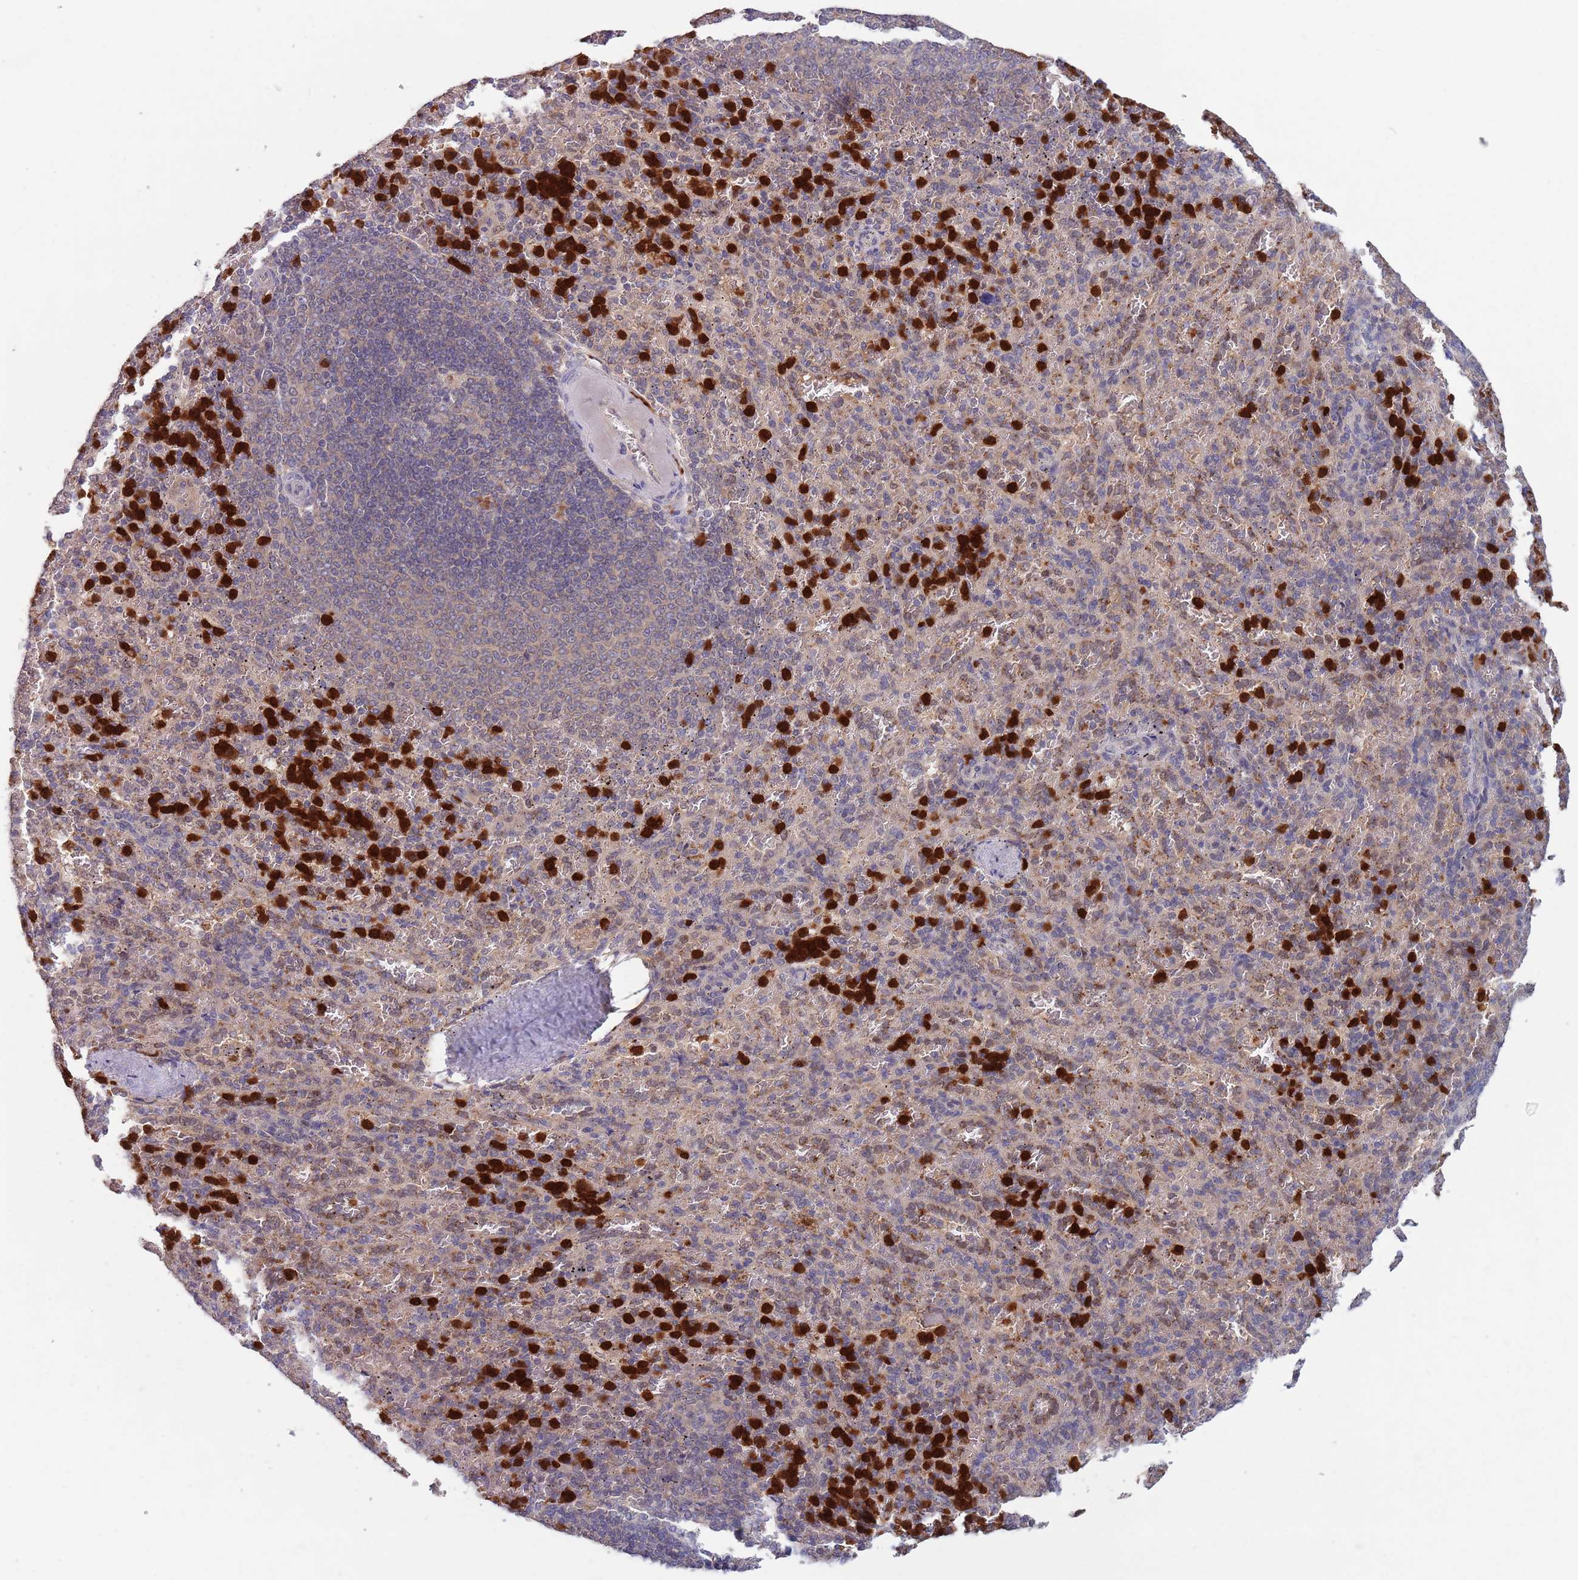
{"staining": {"intensity": "strong", "quantity": "25%-75%", "location": "cytoplasmic/membranous"}, "tissue": "spleen", "cell_type": "Cells in red pulp", "image_type": "normal", "snomed": [{"axis": "morphology", "description": "Normal tissue, NOS"}, {"axis": "topography", "description": "Spleen"}], "caption": "IHC (DAB) staining of unremarkable spleen displays strong cytoplasmic/membranous protein staining in about 25%-75% of cells in red pulp. The staining is performed using DAB (3,3'-diaminobenzidine) brown chromogen to label protein expression. The nuclei are counter-stained blue using hematoxylin.", "gene": "TYW1B", "patient": {"sex": "female", "age": 21}}